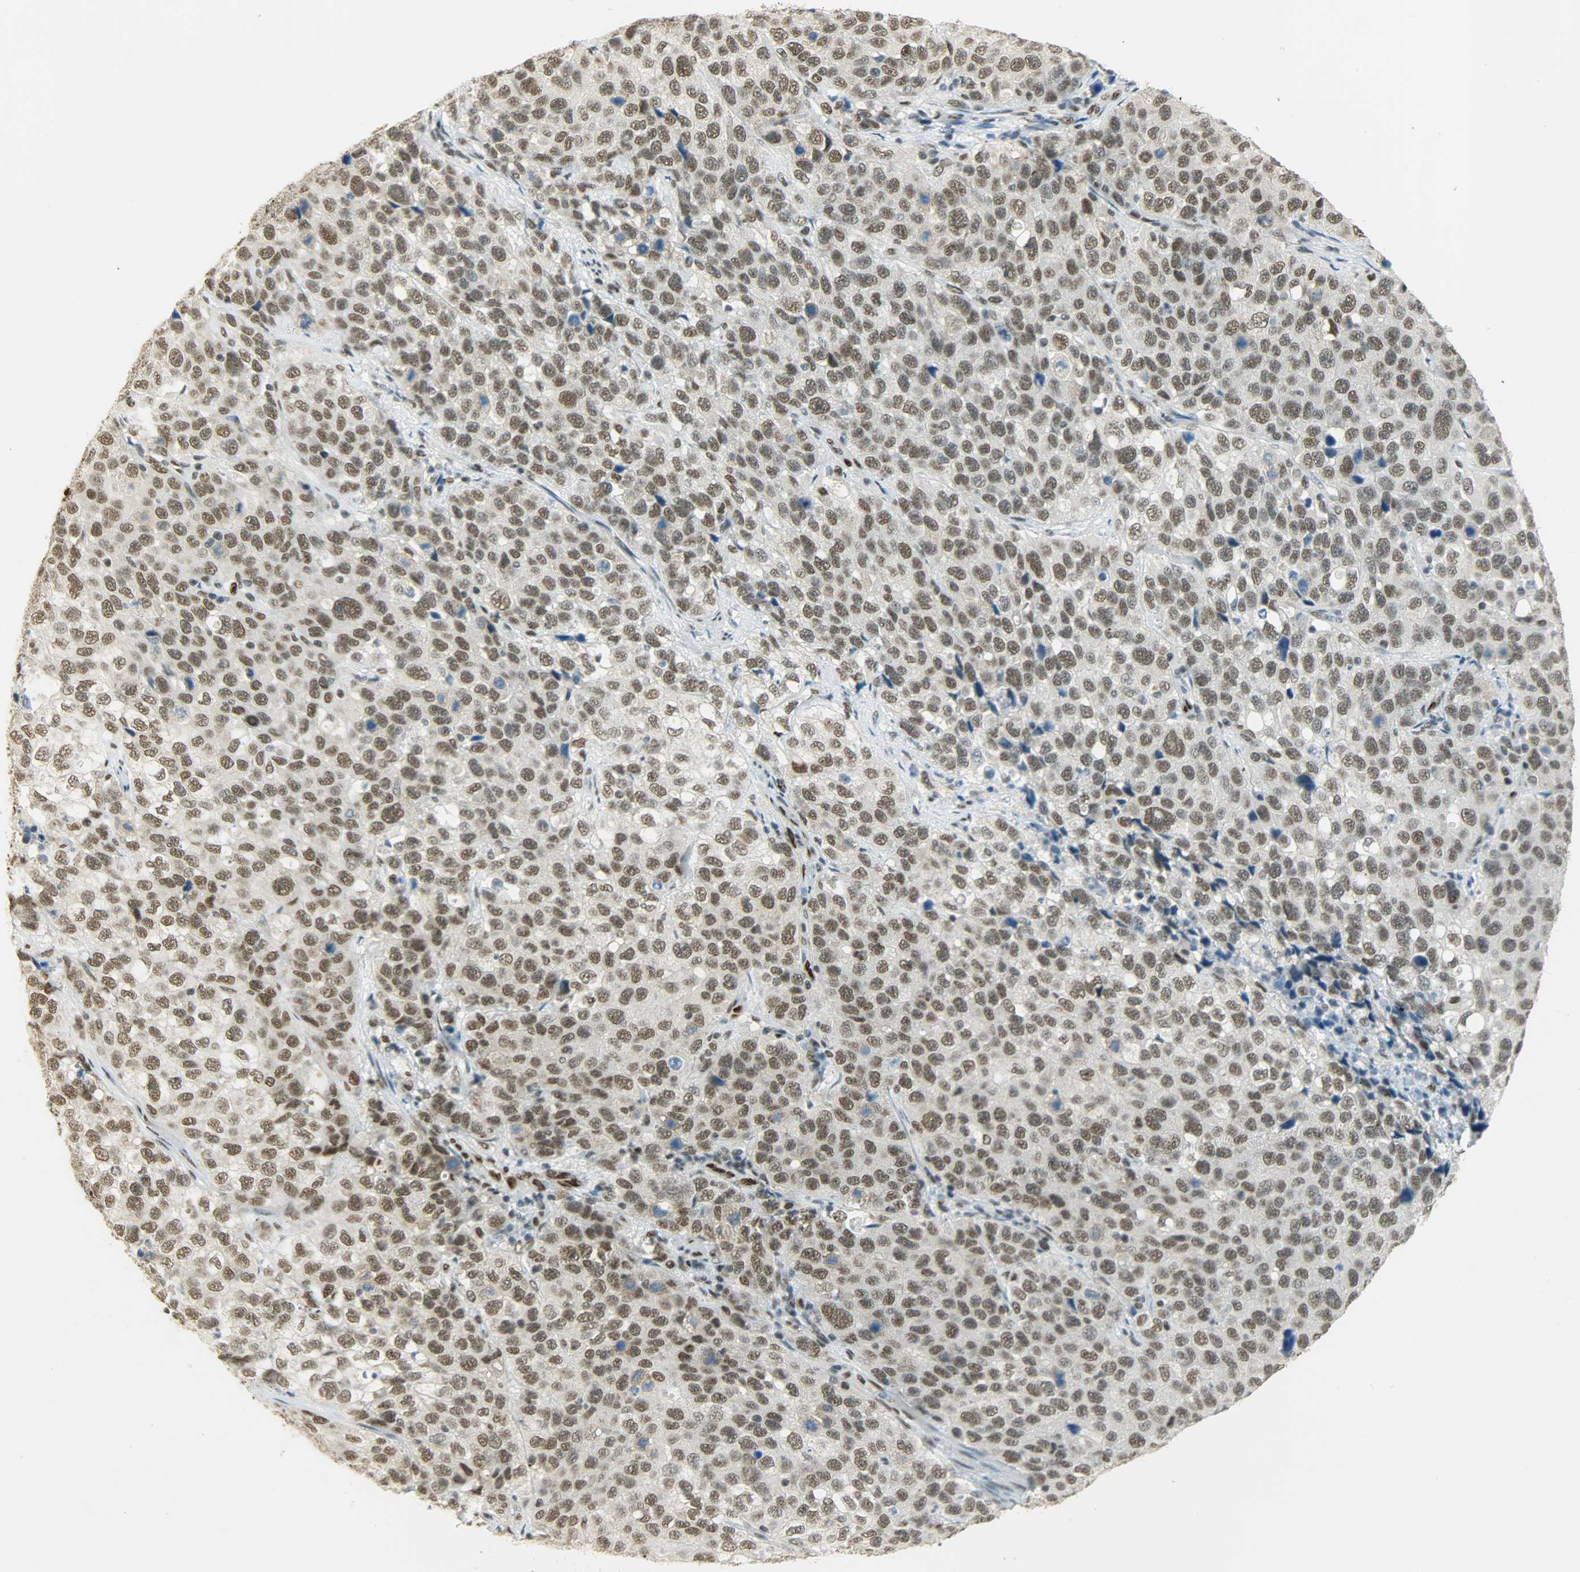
{"staining": {"intensity": "strong", "quantity": ">75%", "location": "nuclear"}, "tissue": "stomach cancer", "cell_type": "Tumor cells", "image_type": "cancer", "snomed": [{"axis": "morphology", "description": "Normal tissue, NOS"}, {"axis": "morphology", "description": "Adenocarcinoma, NOS"}, {"axis": "topography", "description": "Stomach"}], "caption": "This is an image of immunohistochemistry staining of adenocarcinoma (stomach), which shows strong staining in the nuclear of tumor cells.", "gene": "MYEF2", "patient": {"sex": "male", "age": 48}}